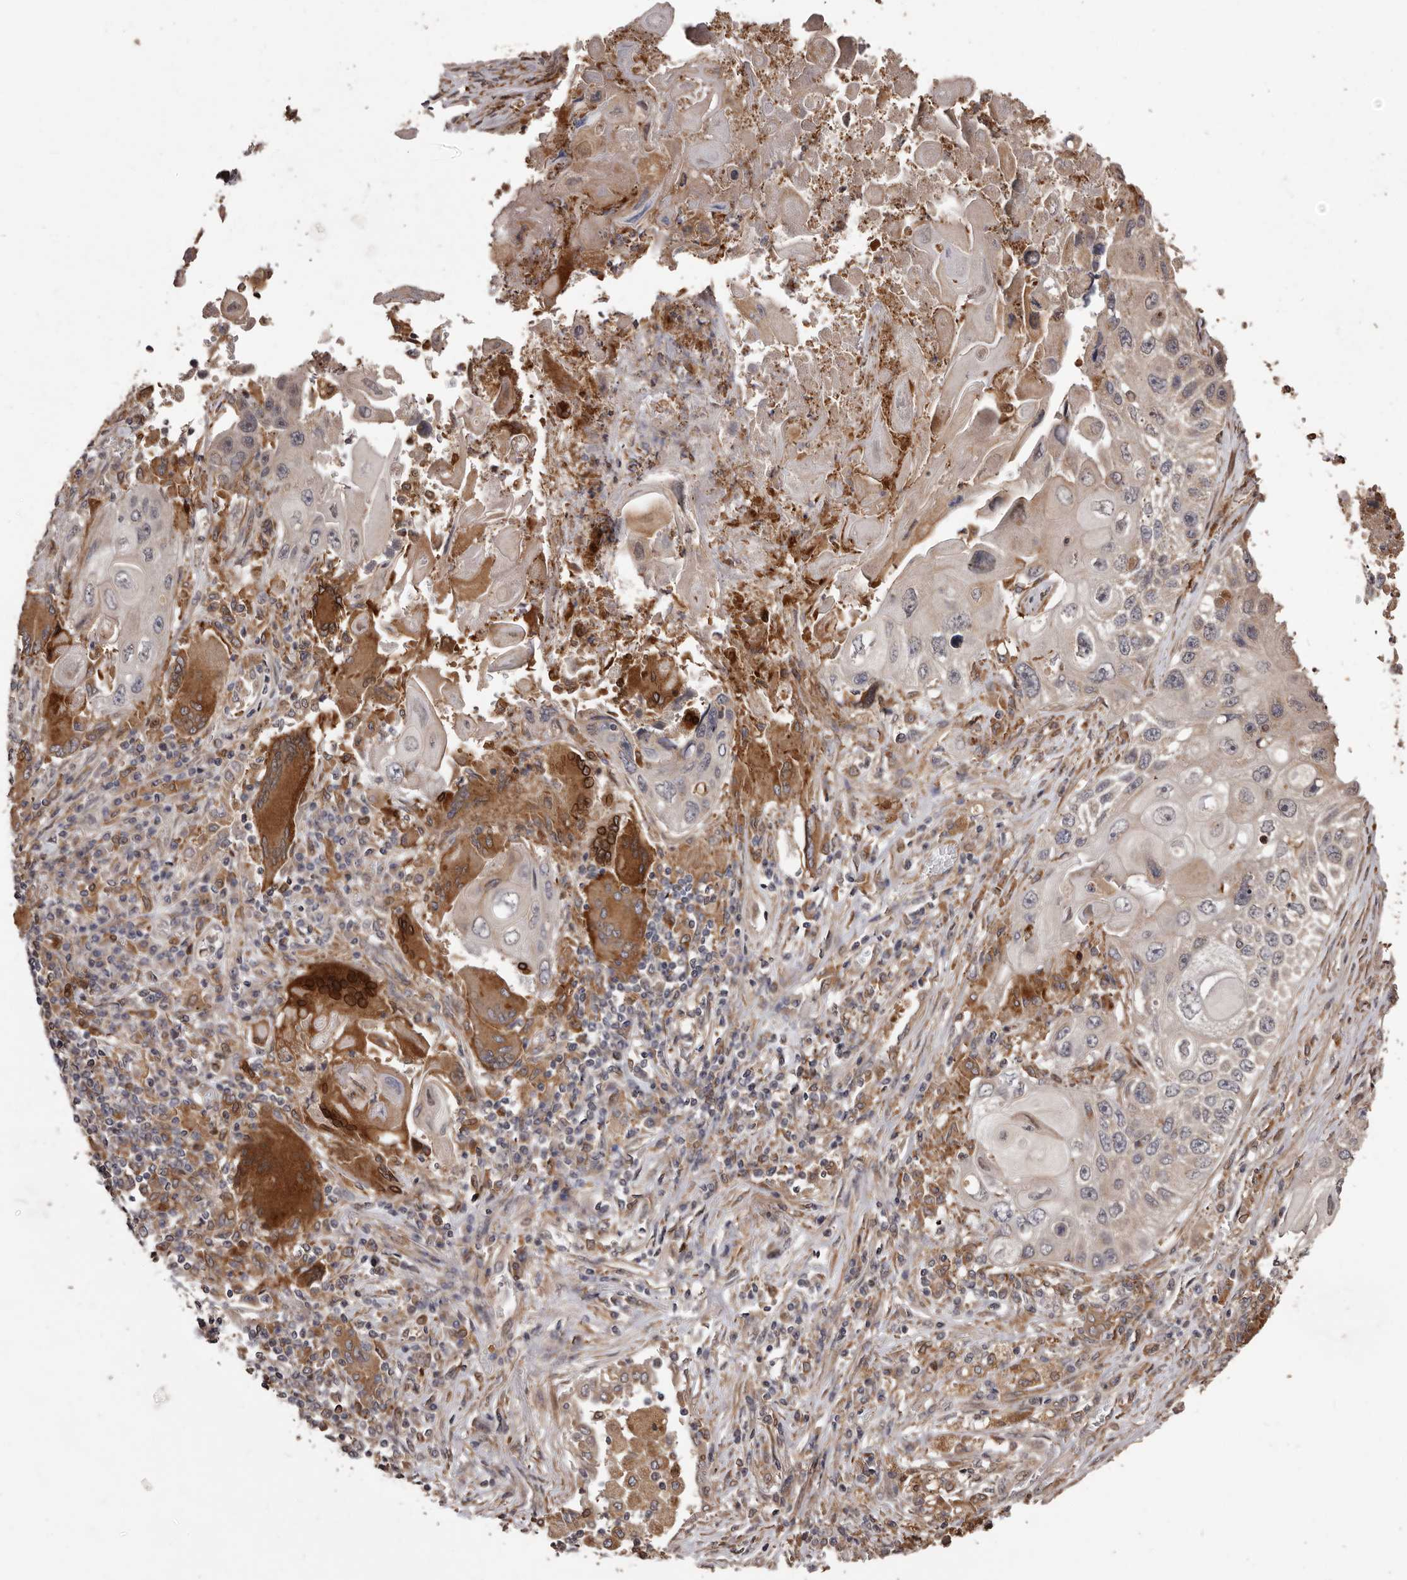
{"staining": {"intensity": "weak", "quantity": "<25%", "location": "cytoplasmic/membranous"}, "tissue": "lung cancer", "cell_type": "Tumor cells", "image_type": "cancer", "snomed": [{"axis": "morphology", "description": "Squamous cell carcinoma, NOS"}, {"axis": "topography", "description": "Lung"}], "caption": "Immunohistochemistry (IHC) histopathology image of neoplastic tissue: lung squamous cell carcinoma stained with DAB (3,3'-diaminobenzidine) reveals no significant protein positivity in tumor cells.", "gene": "ZCCHC7", "patient": {"sex": "male", "age": 61}}